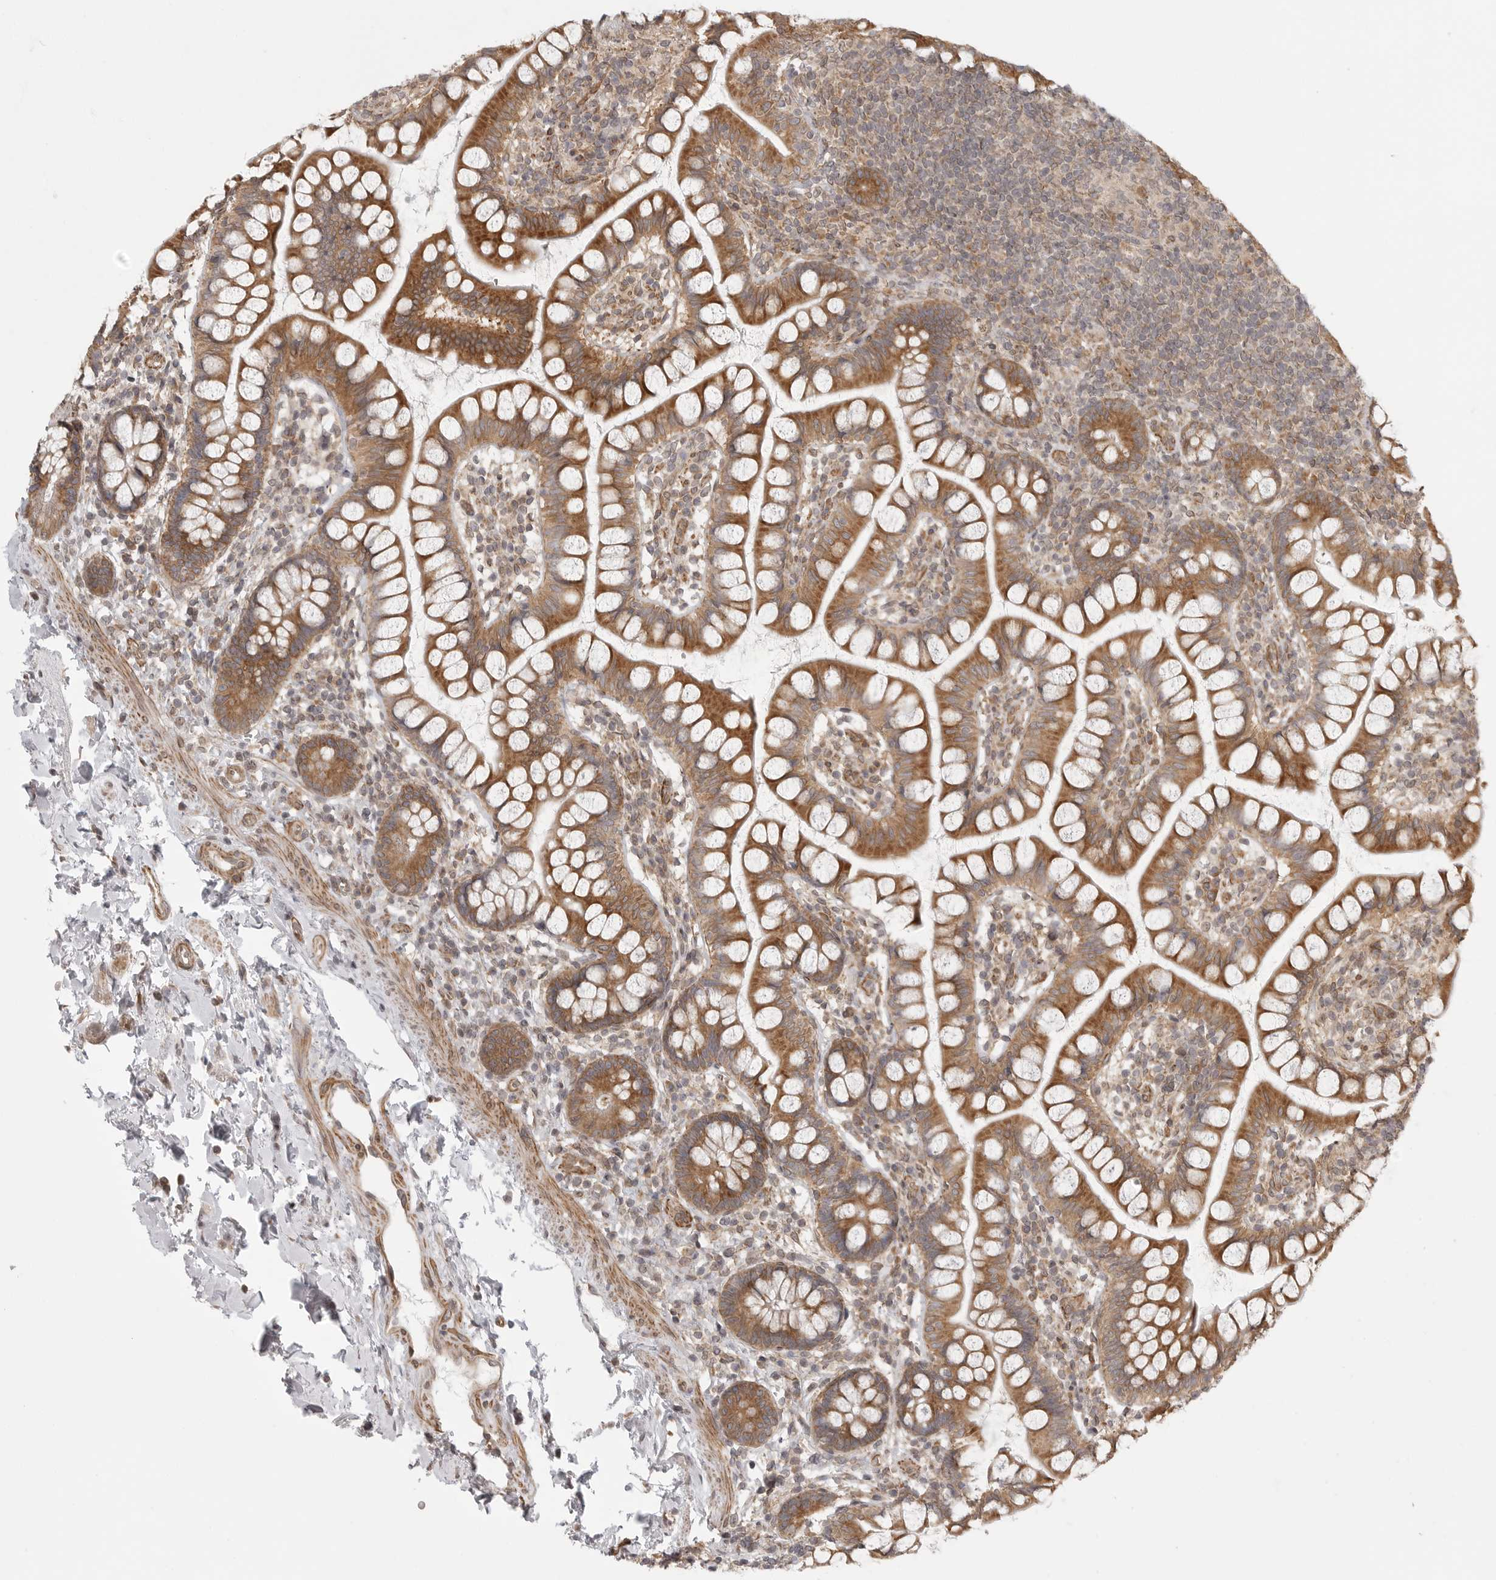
{"staining": {"intensity": "moderate", "quantity": ">75%", "location": "cytoplasmic/membranous"}, "tissue": "small intestine", "cell_type": "Glandular cells", "image_type": "normal", "snomed": [{"axis": "morphology", "description": "Normal tissue, NOS"}, {"axis": "topography", "description": "Small intestine"}], "caption": "Immunohistochemical staining of unremarkable small intestine demonstrates moderate cytoplasmic/membranous protein expression in approximately >75% of glandular cells. Immunohistochemistry (ihc) stains the protein in brown and the nuclei are stained blue.", "gene": "CERS2", "patient": {"sex": "female", "age": 84}}